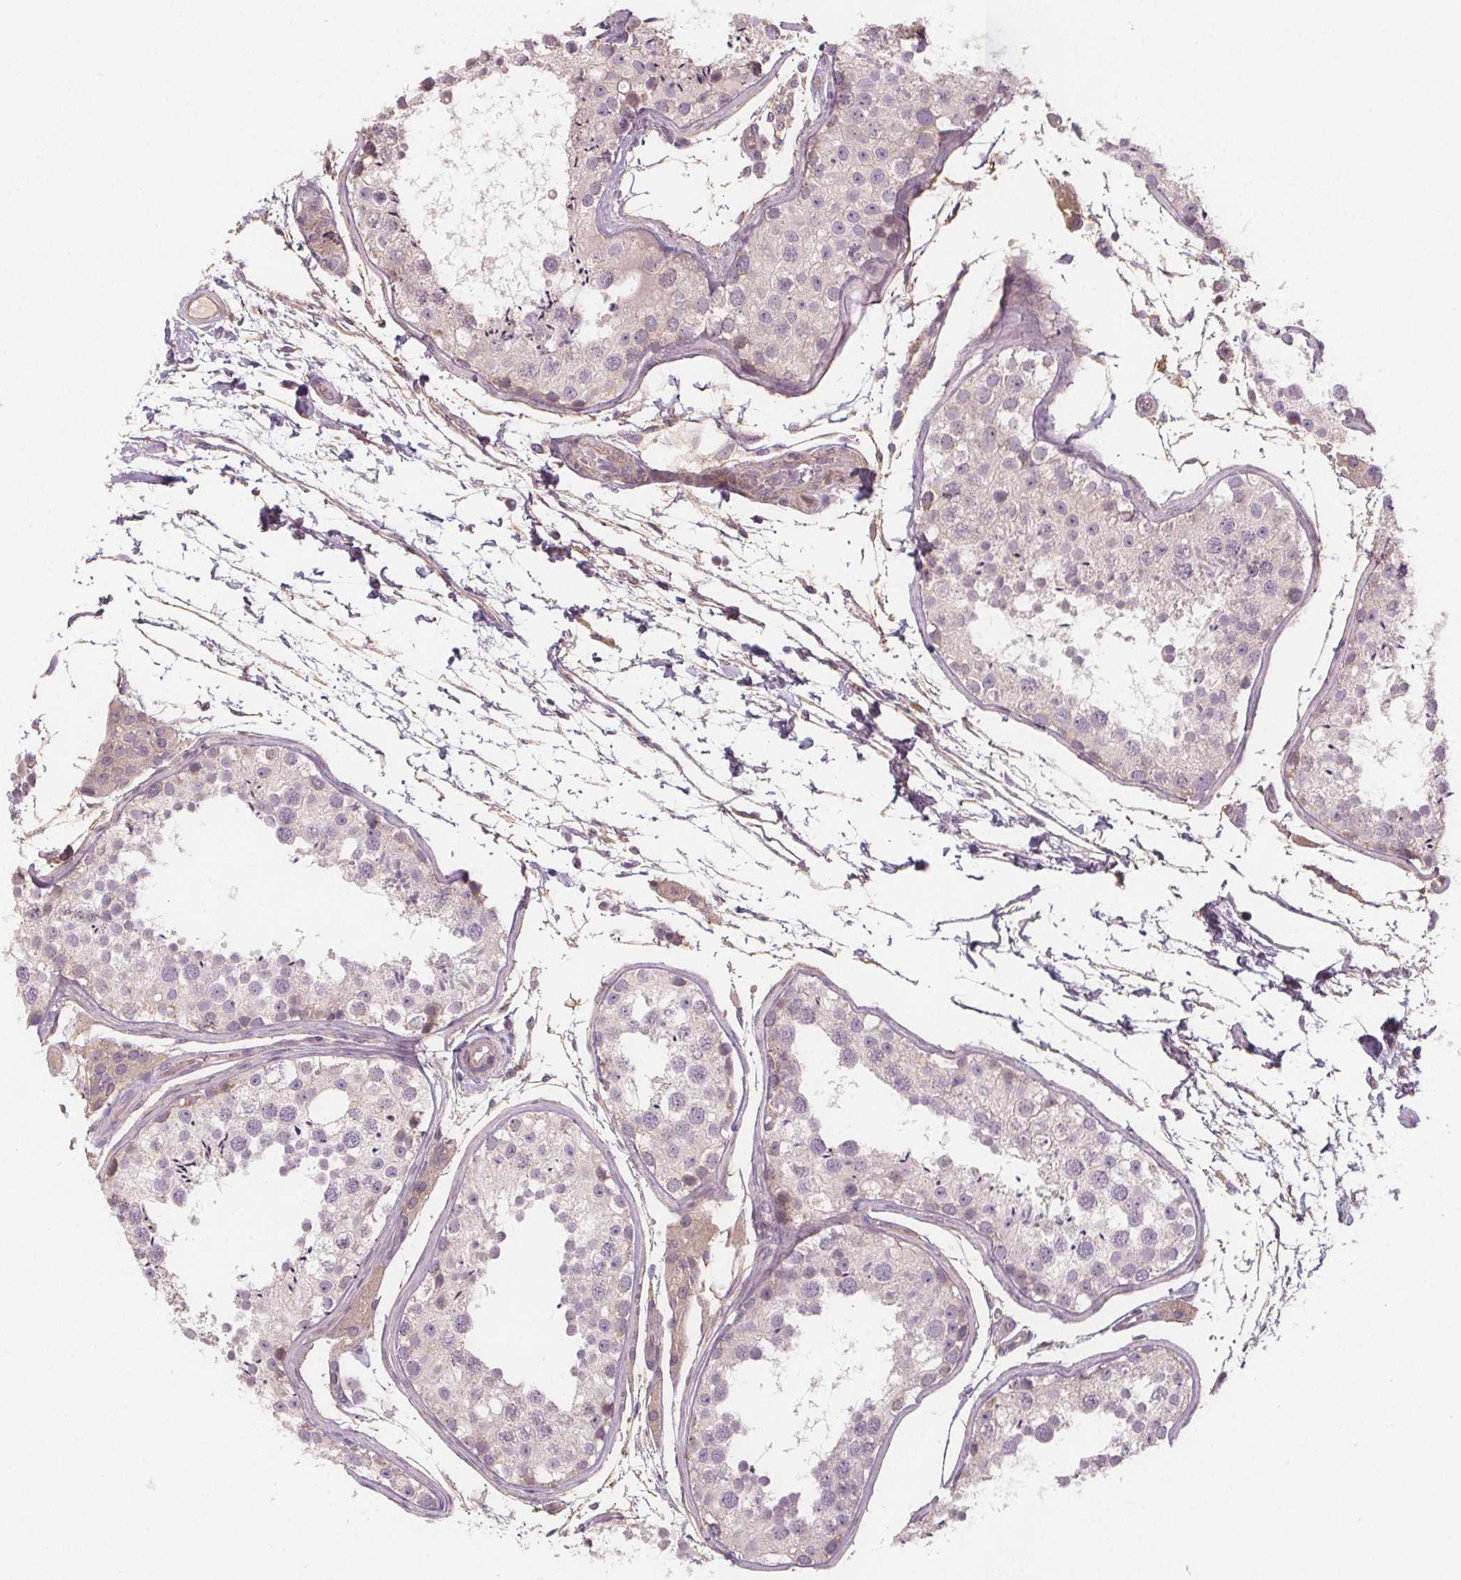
{"staining": {"intensity": "negative", "quantity": "none", "location": "none"}, "tissue": "testis", "cell_type": "Cells in seminiferous ducts", "image_type": "normal", "snomed": [{"axis": "morphology", "description": "Normal tissue, NOS"}, {"axis": "topography", "description": "Testis"}], "caption": "Immunohistochemical staining of benign human testis reveals no significant expression in cells in seminiferous ducts. (DAB immunohistochemistry (IHC) visualized using brightfield microscopy, high magnification).", "gene": "VNN1", "patient": {"sex": "male", "age": 29}}